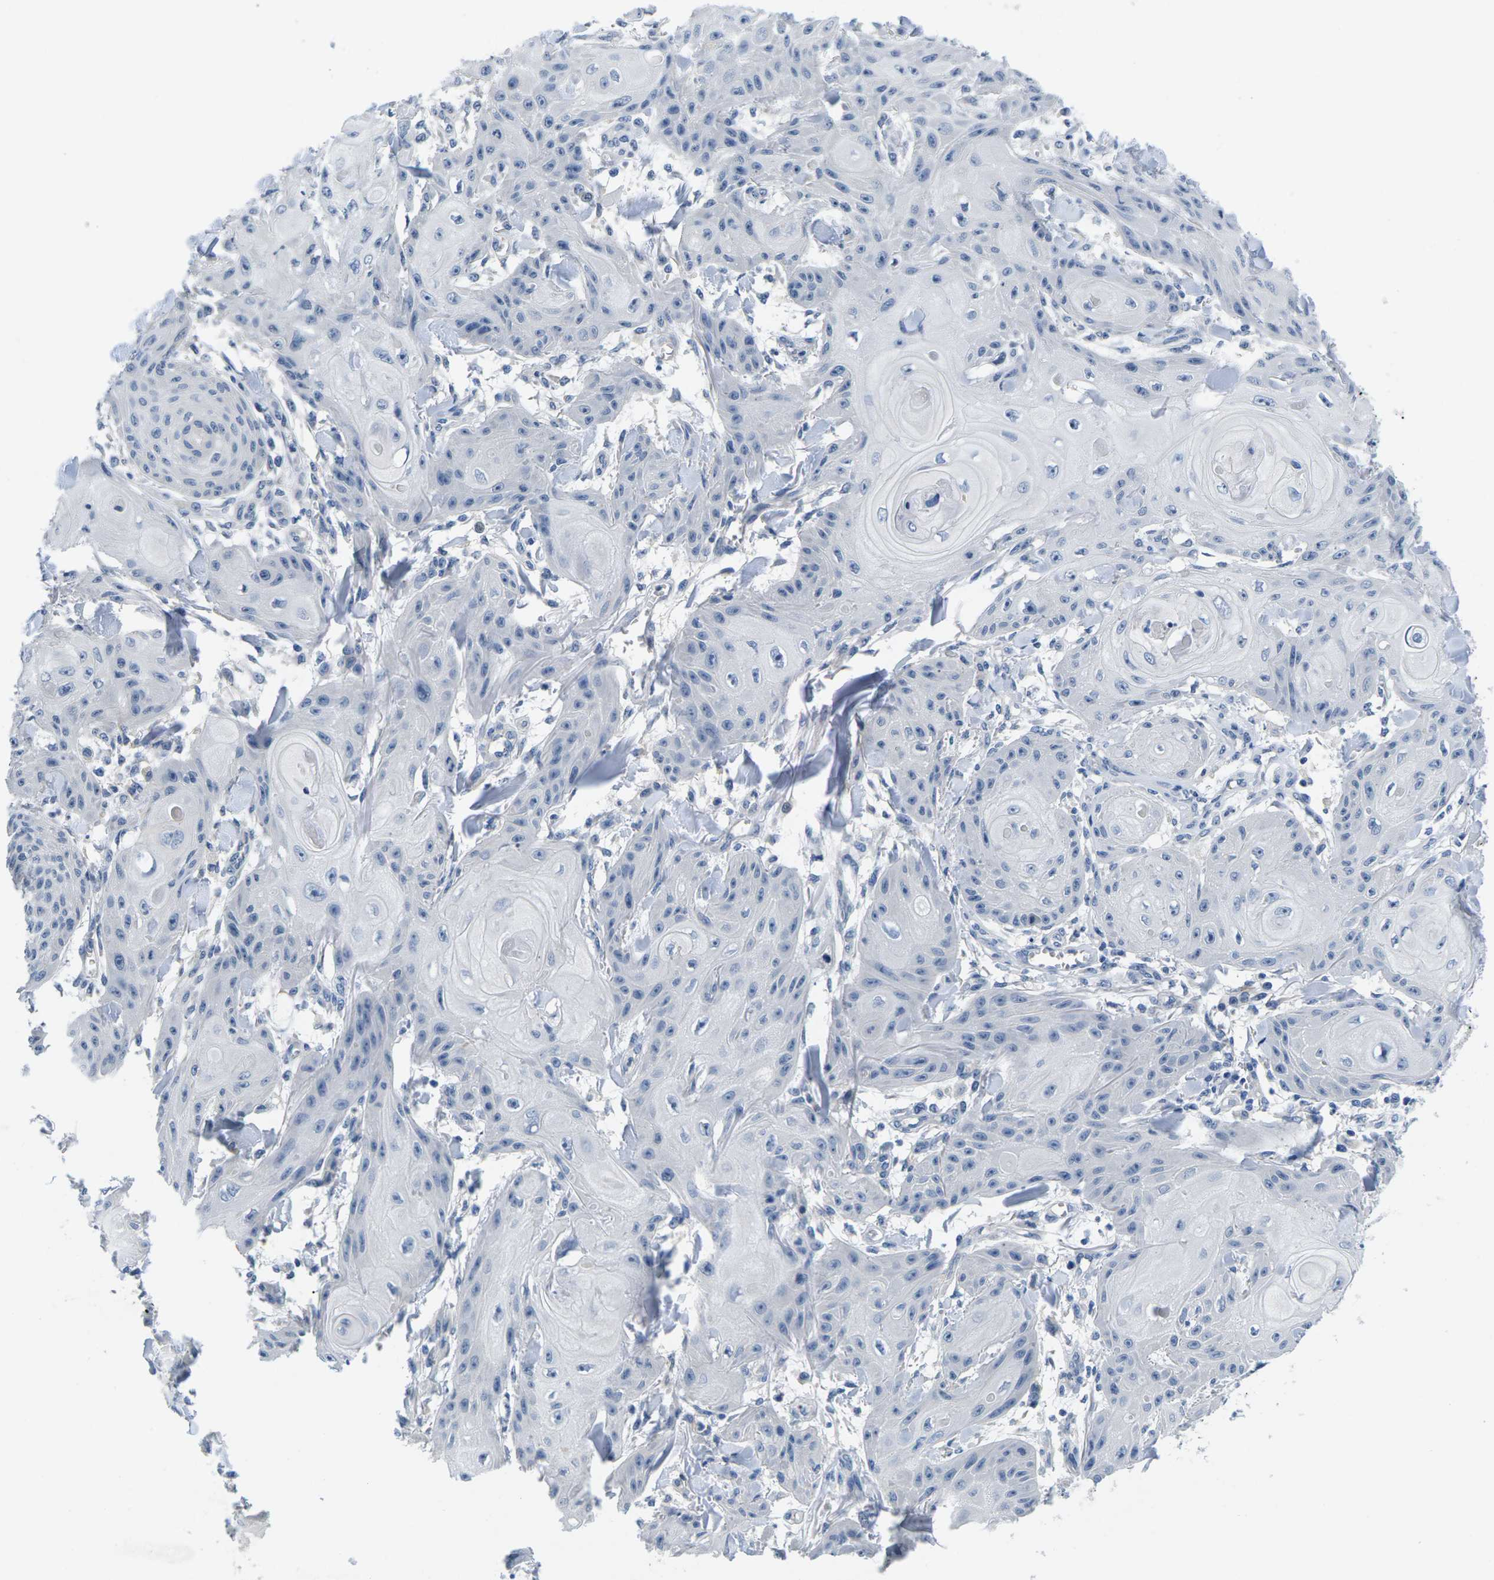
{"staining": {"intensity": "negative", "quantity": "none", "location": "none"}, "tissue": "skin cancer", "cell_type": "Tumor cells", "image_type": "cancer", "snomed": [{"axis": "morphology", "description": "Squamous cell carcinoma, NOS"}, {"axis": "topography", "description": "Skin"}], "caption": "This histopathology image is of skin cancer (squamous cell carcinoma) stained with immunohistochemistry (IHC) to label a protein in brown with the nuclei are counter-stained blue. There is no positivity in tumor cells.", "gene": "TSPAN2", "patient": {"sex": "male", "age": 74}}